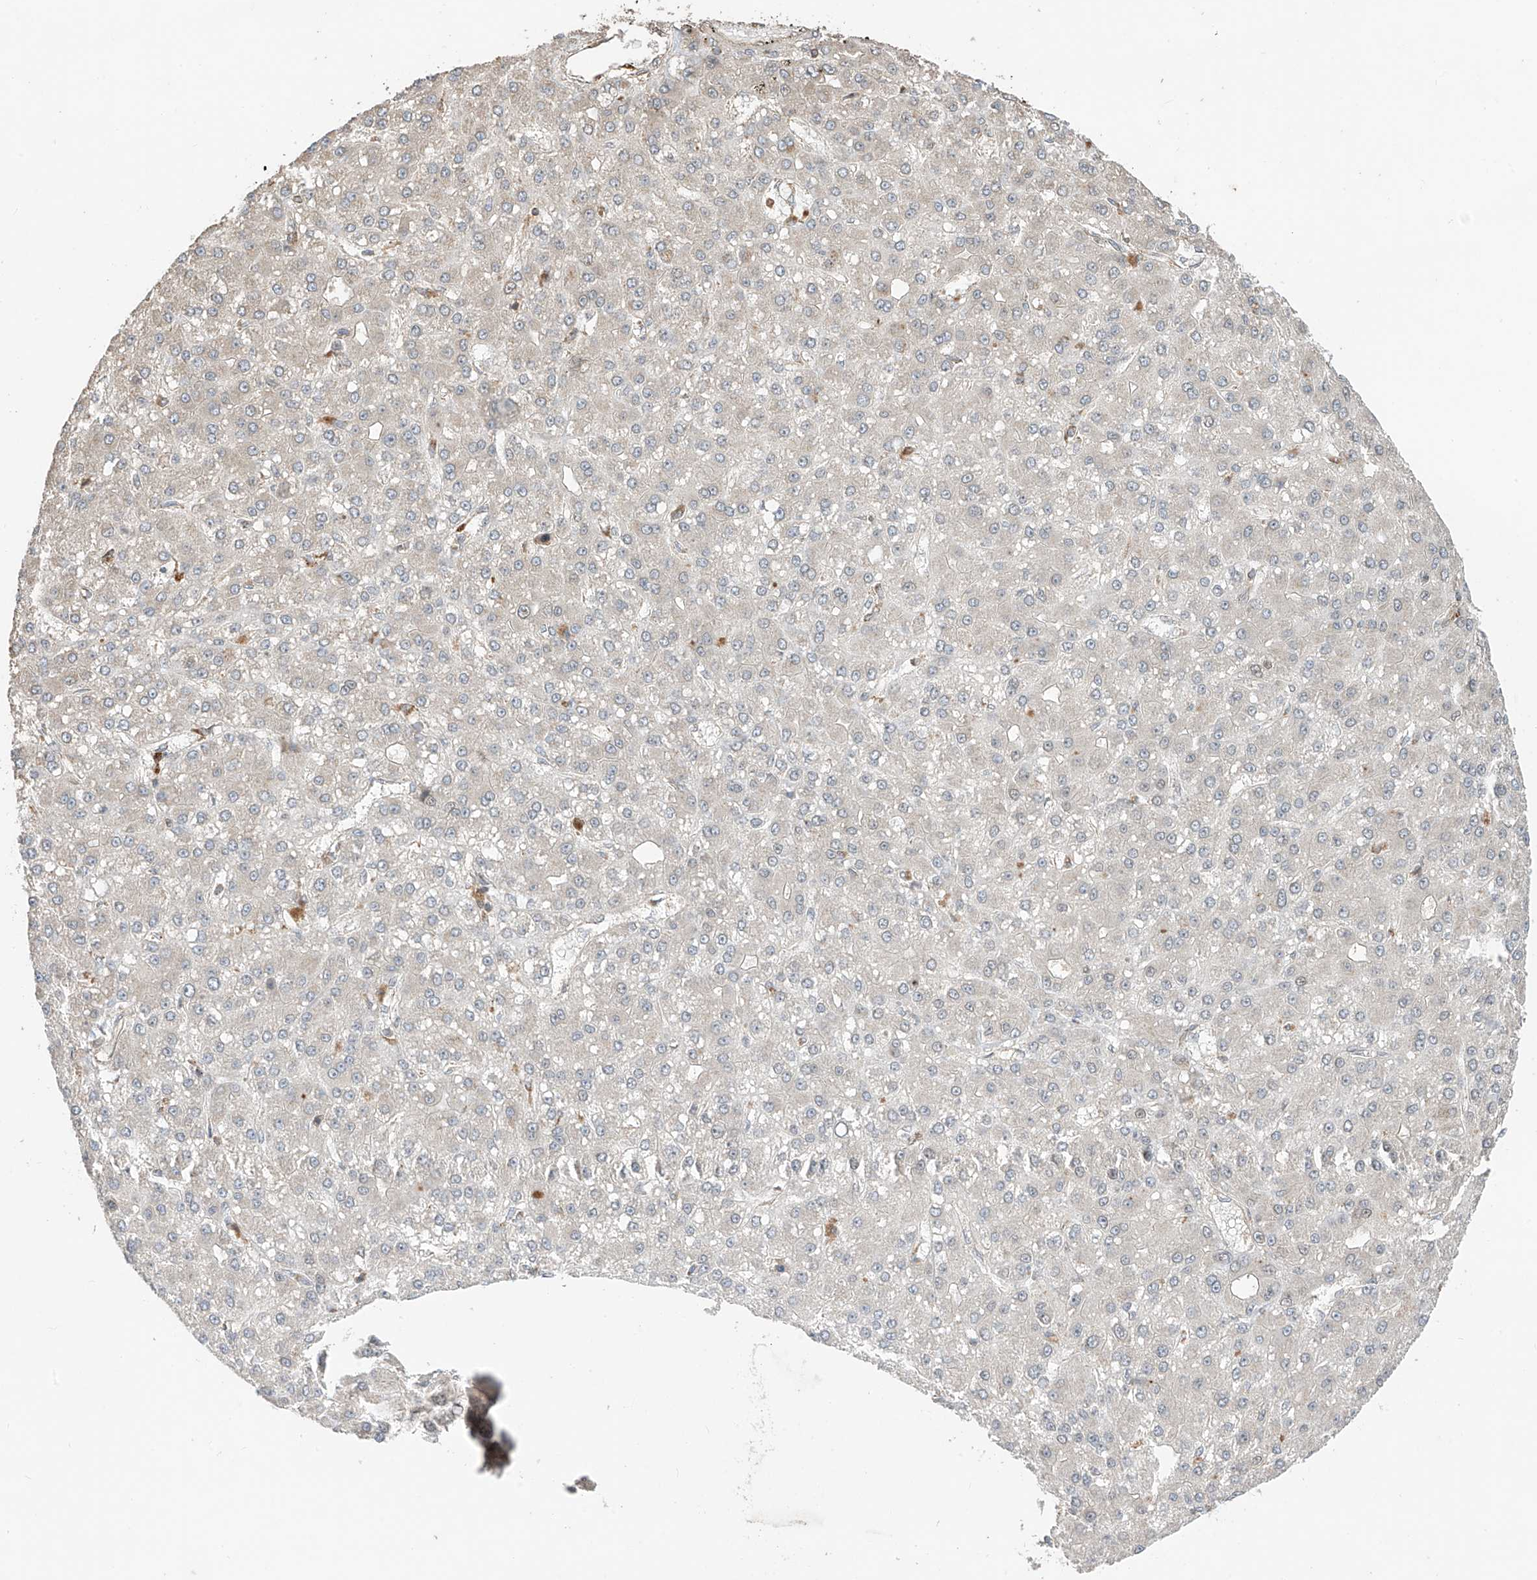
{"staining": {"intensity": "negative", "quantity": "none", "location": "none"}, "tissue": "liver cancer", "cell_type": "Tumor cells", "image_type": "cancer", "snomed": [{"axis": "morphology", "description": "Carcinoma, Hepatocellular, NOS"}, {"axis": "topography", "description": "Liver"}], "caption": "Protein analysis of hepatocellular carcinoma (liver) displays no significant staining in tumor cells. The staining is performed using DAB (3,3'-diaminobenzidine) brown chromogen with nuclei counter-stained in using hematoxylin.", "gene": "AHCTF1", "patient": {"sex": "male", "age": 67}}